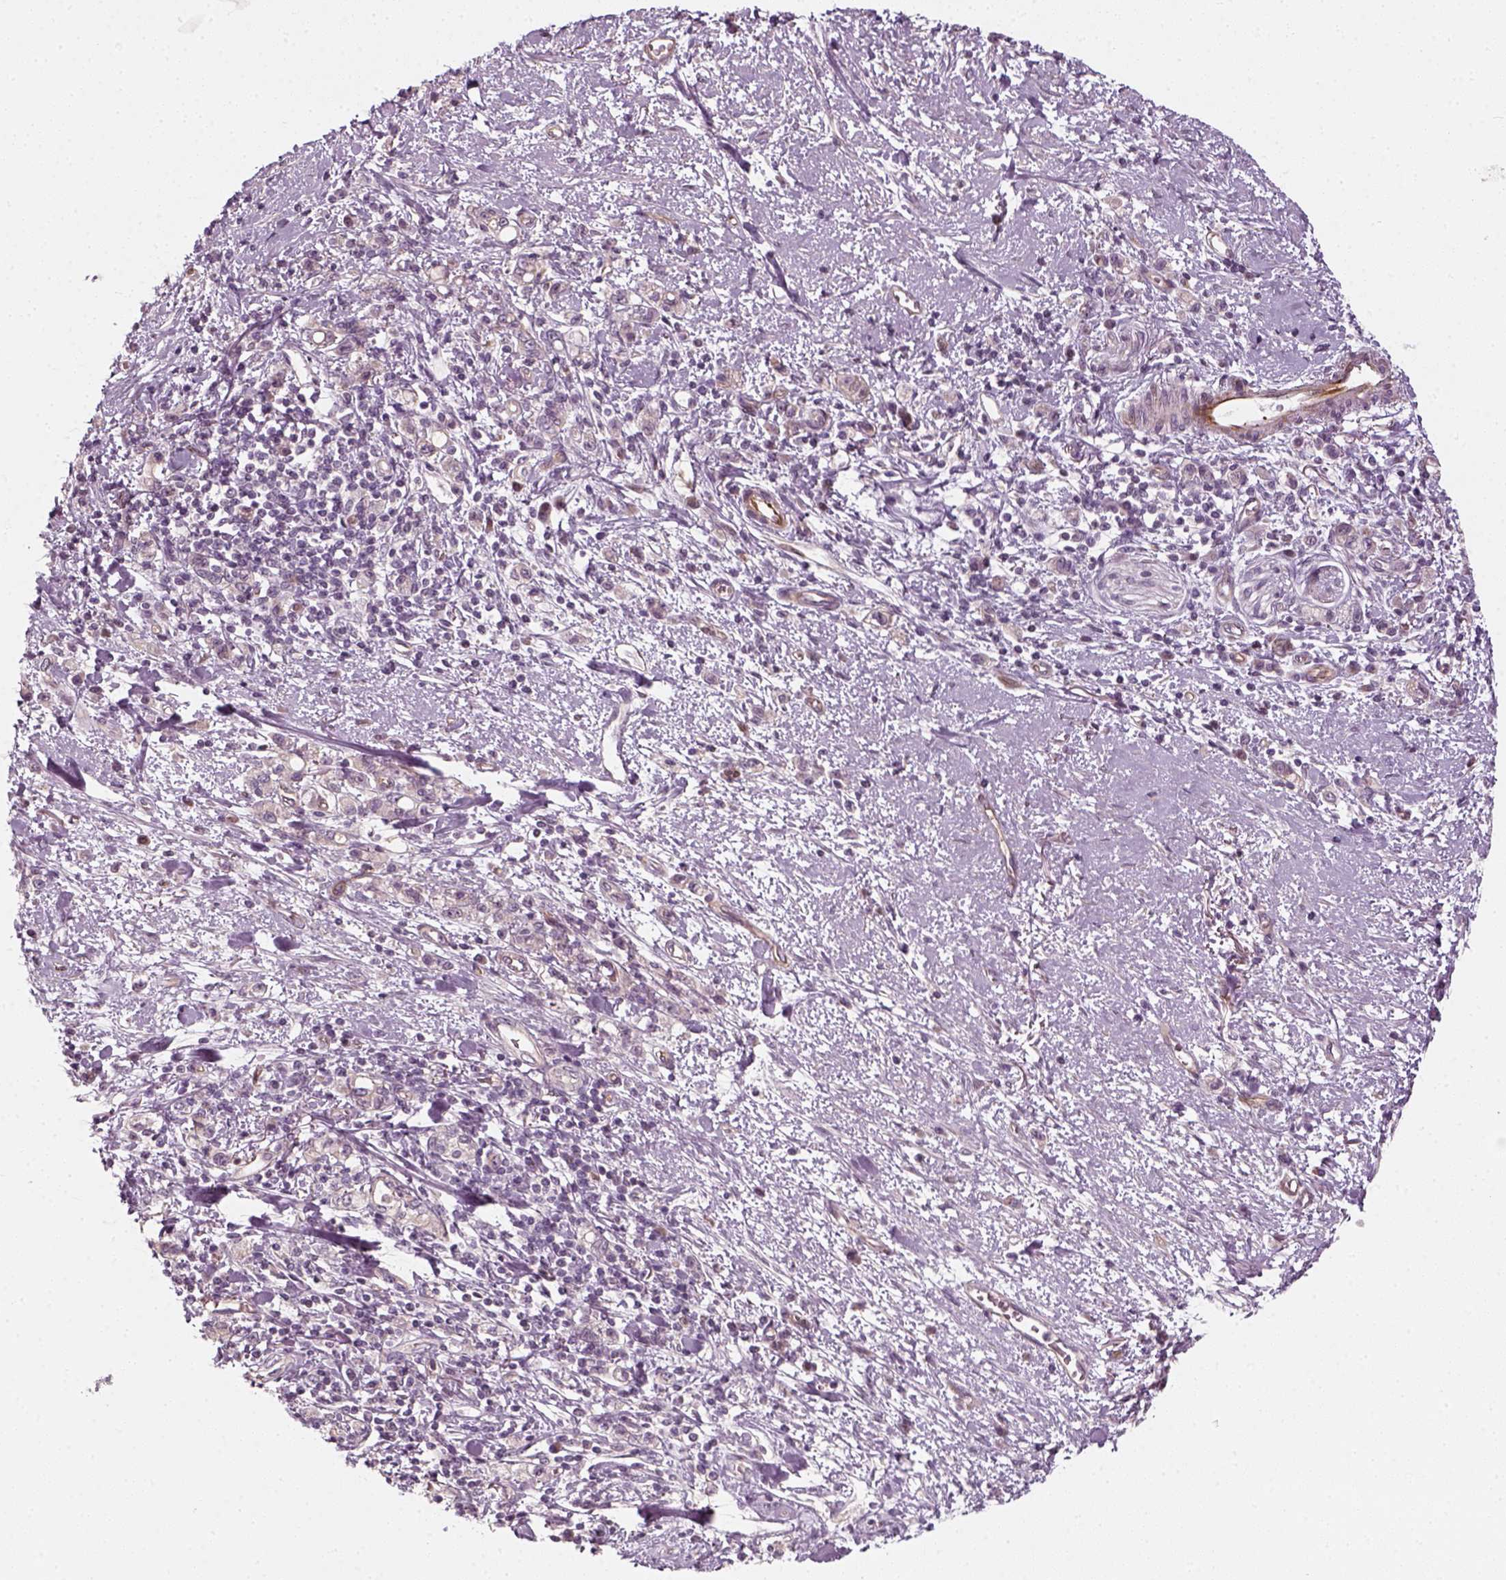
{"staining": {"intensity": "negative", "quantity": "none", "location": "none"}, "tissue": "stomach cancer", "cell_type": "Tumor cells", "image_type": "cancer", "snomed": [{"axis": "morphology", "description": "Adenocarcinoma, NOS"}, {"axis": "topography", "description": "Stomach"}], "caption": "Immunohistochemistry (IHC) photomicrograph of human stomach cancer stained for a protein (brown), which demonstrates no staining in tumor cells.", "gene": "DNASE1L1", "patient": {"sex": "male", "age": 77}}